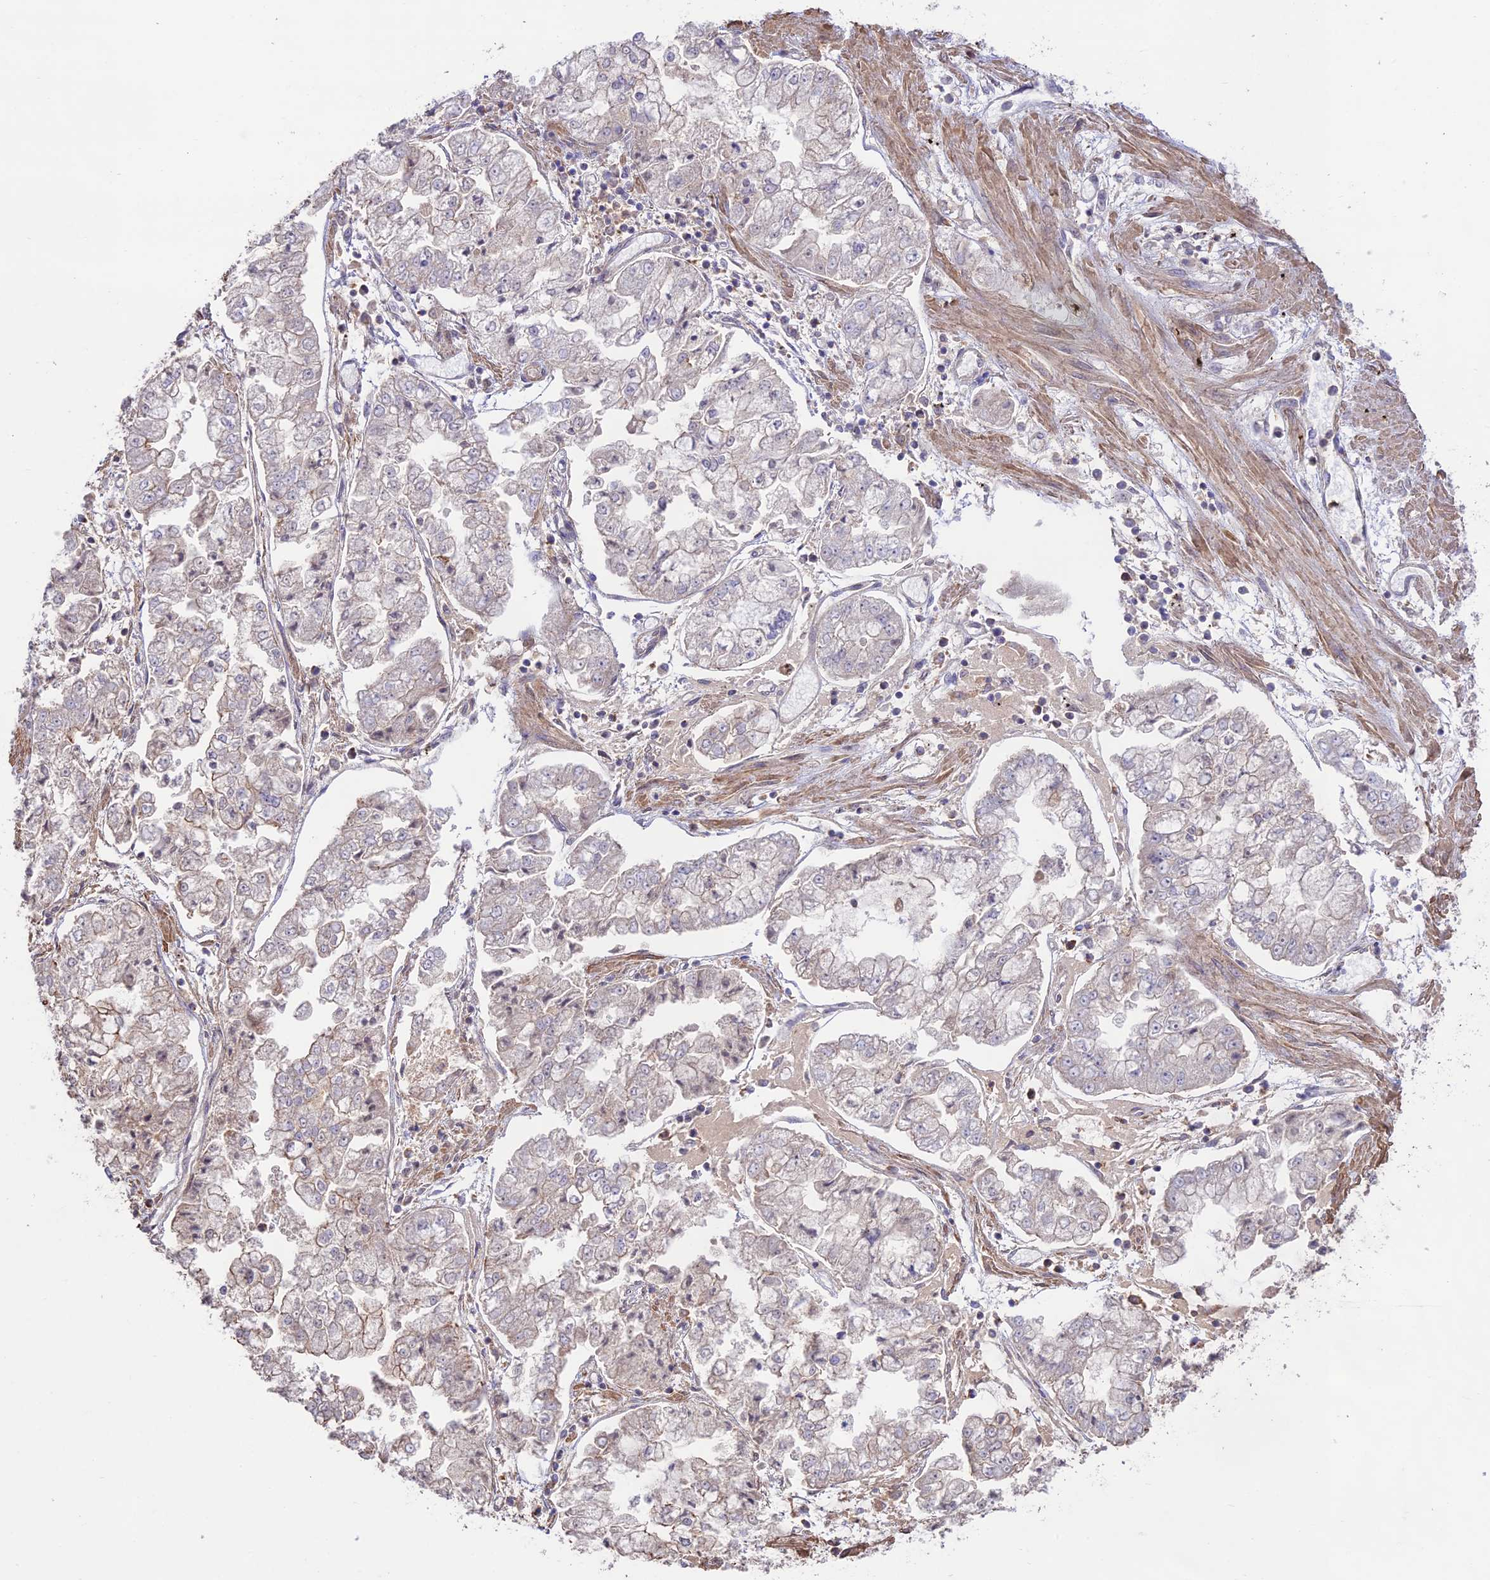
{"staining": {"intensity": "negative", "quantity": "none", "location": "none"}, "tissue": "stomach cancer", "cell_type": "Tumor cells", "image_type": "cancer", "snomed": [{"axis": "morphology", "description": "Adenocarcinoma, NOS"}, {"axis": "topography", "description": "Stomach"}], "caption": "High power microscopy histopathology image of an immunohistochemistry (IHC) micrograph of stomach adenocarcinoma, revealing no significant staining in tumor cells.", "gene": "CLCF1", "patient": {"sex": "male", "age": 76}}